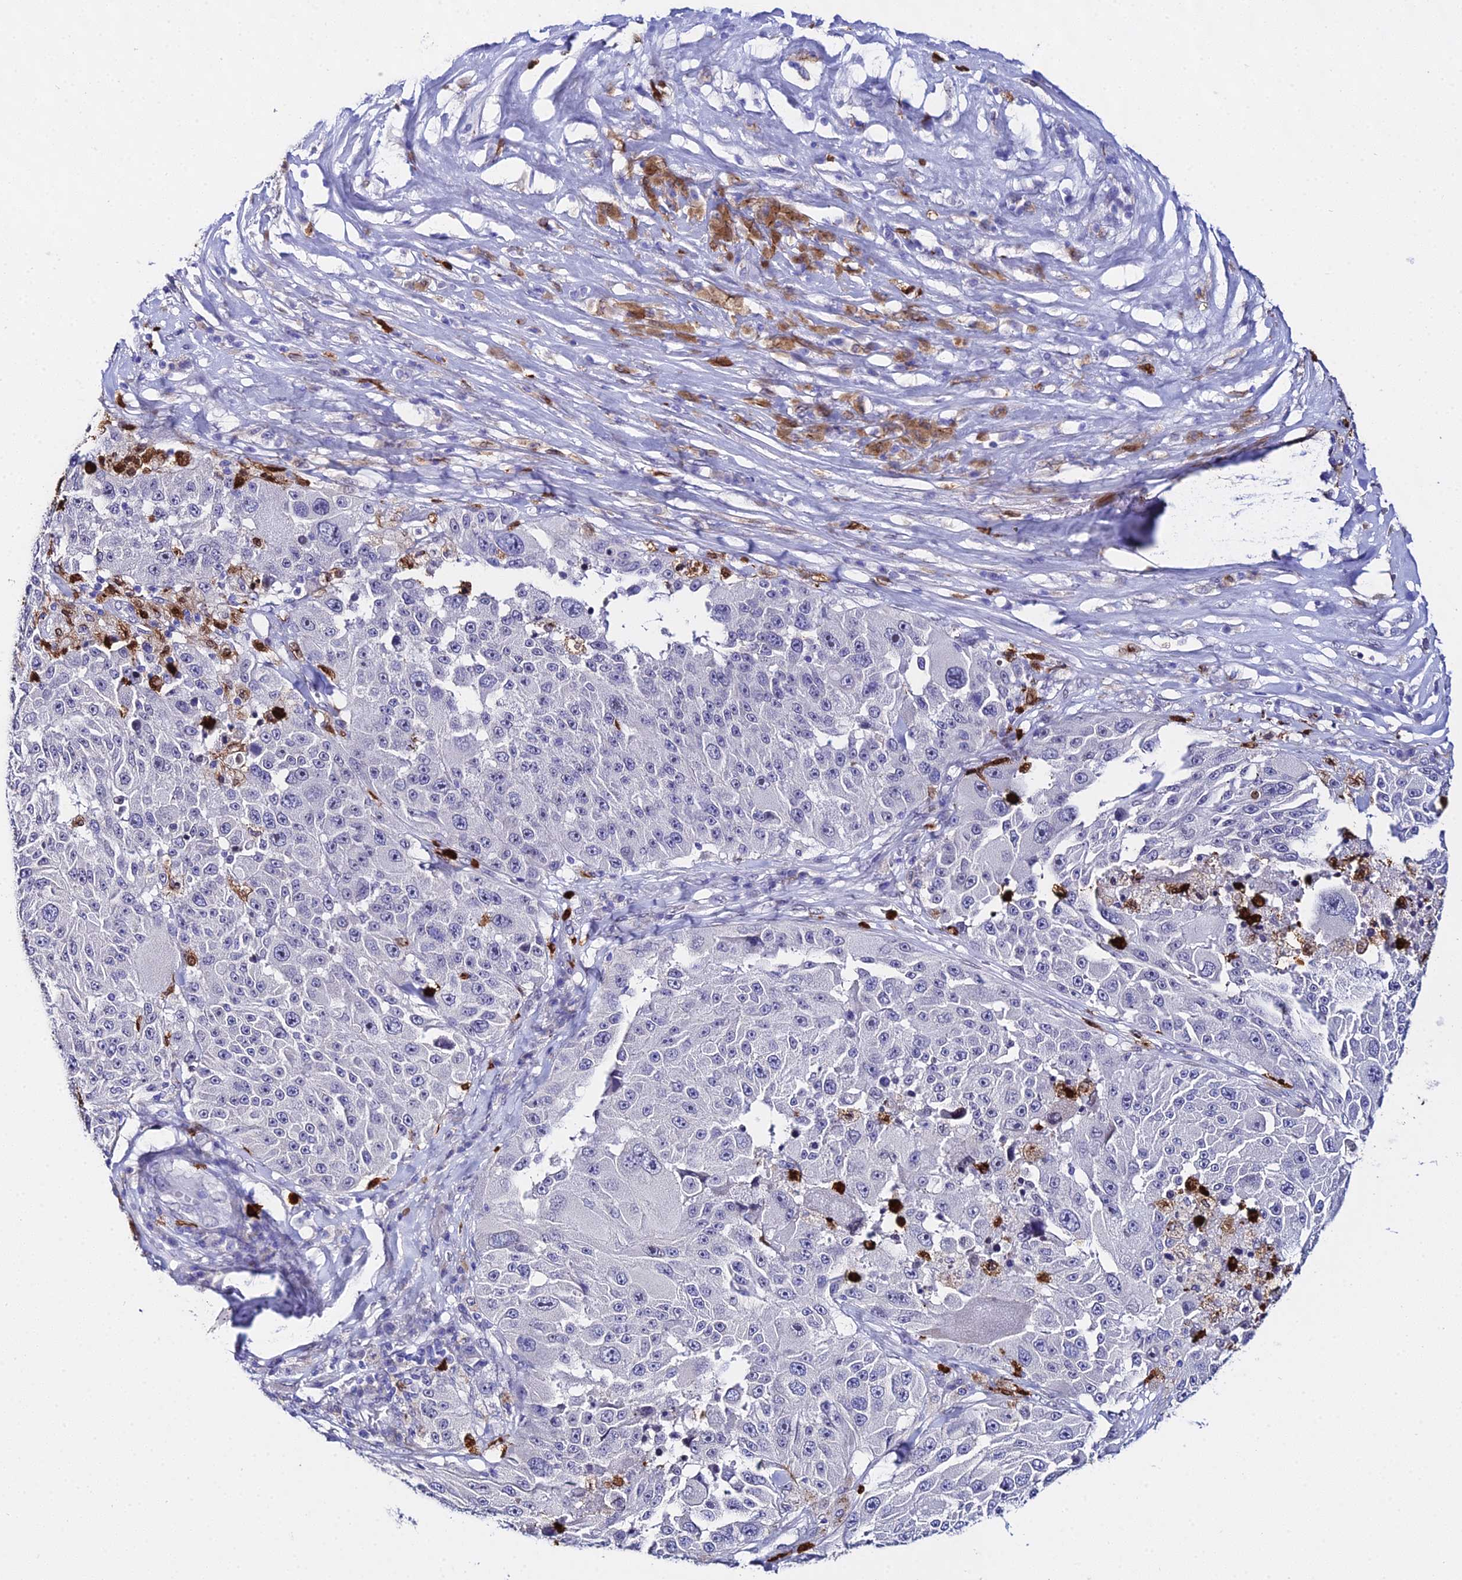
{"staining": {"intensity": "negative", "quantity": "none", "location": "none"}, "tissue": "melanoma", "cell_type": "Tumor cells", "image_type": "cancer", "snomed": [{"axis": "morphology", "description": "Malignant melanoma, Metastatic site"}, {"axis": "topography", "description": "Lymph node"}], "caption": "This histopathology image is of malignant melanoma (metastatic site) stained with immunohistochemistry to label a protein in brown with the nuclei are counter-stained blue. There is no staining in tumor cells.", "gene": "MCM10", "patient": {"sex": "male", "age": 62}}